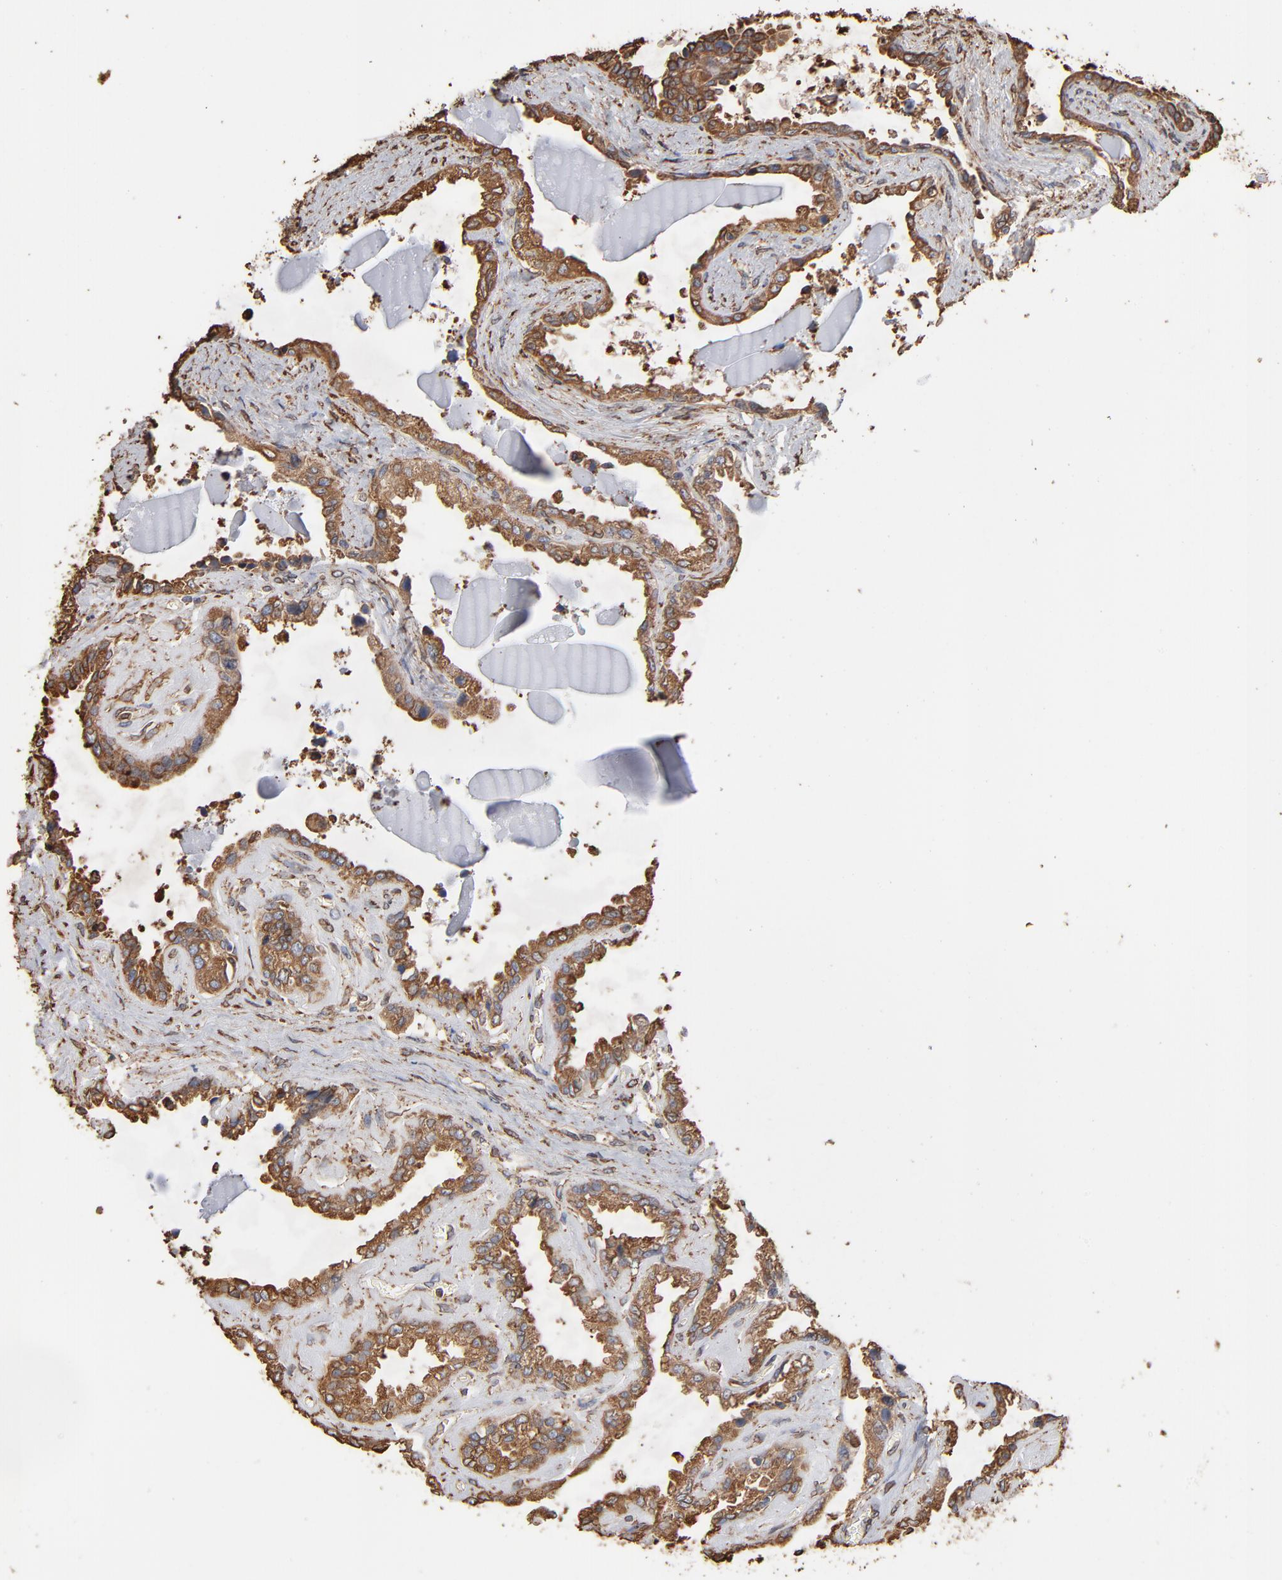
{"staining": {"intensity": "moderate", "quantity": ">75%", "location": "cytoplasmic/membranous"}, "tissue": "seminal vesicle", "cell_type": "Glandular cells", "image_type": "normal", "snomed": [{"axis": "morphology", "description": "Normal tissue, NOS"}, {"axis": "morphology", "description": "Inflammation, NOS"}, {"axis": "topography", "description": "Urinary bladder"}, {"axis": "topography", "description": "Prostate"}, {"axis": "topography", "description": "Seminal veicle"}], "caption": "Approximately >75% of glandular cells in normal seminal vesicle demonstrate moderate cytoplasmic/membranous protein positivity as visualized by brown immunohistochemical staining.", "gene": "PDIA3", "patient": {"sex": "male", "age": 82}}